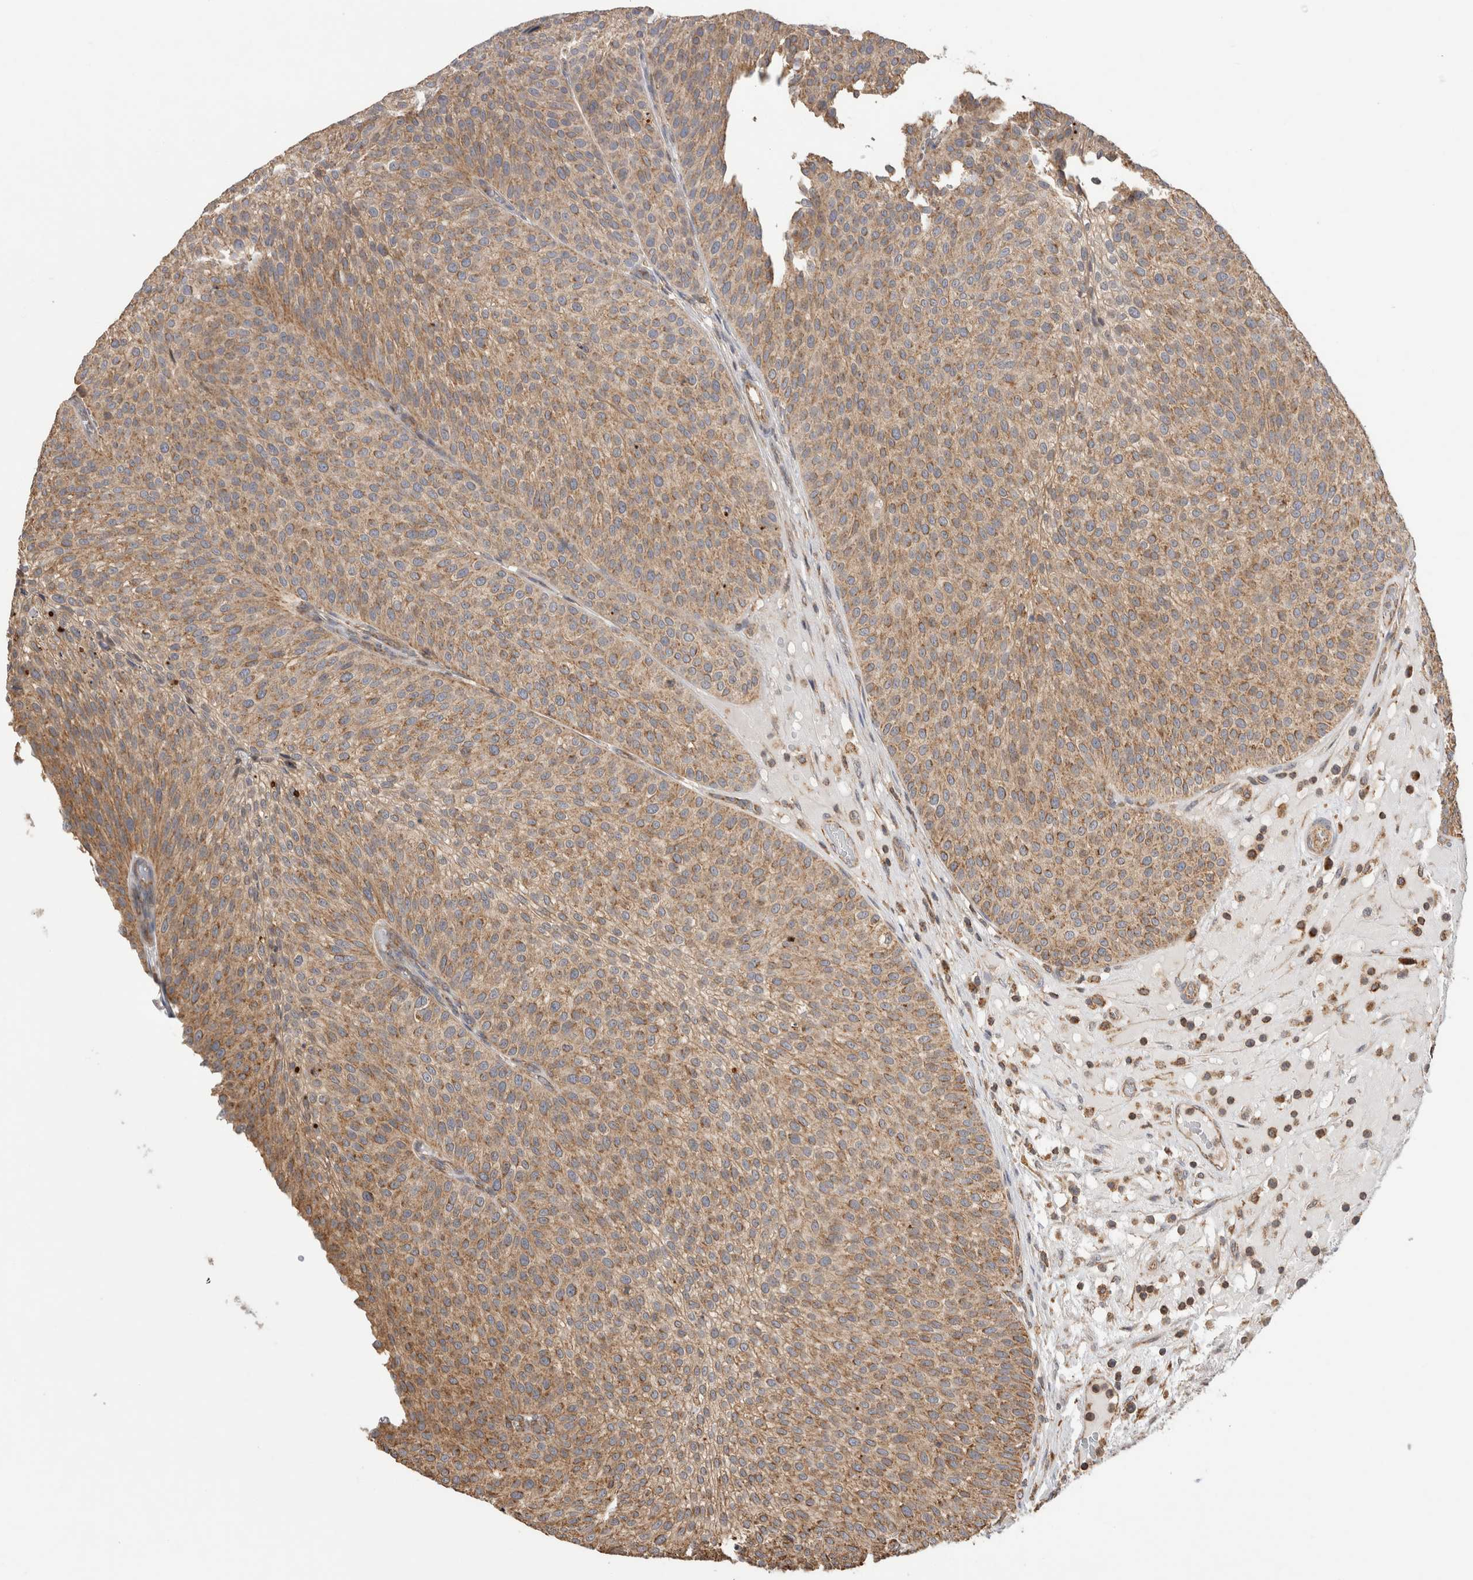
{"staining": {"intensity": "moderate", "quantity": ">75%", "location": "cytoplasmic/membranous"}, "tissue": "urothelial cancer", "cell_type": "Tumor cells", "image_type": "cancer", "snomed": [{"axis": "morphology", "description": "Normal tissue, NOS"}, {"axis": "morphology", "description": "Urothelial carcinoma, Low grade"}, {"axis": "topography", "description": "Smooth muscle"}, {"axis": "topography", "description": "Urinary bladder"}], "caption": "Protein staining displays moderate cytoplasmic/membranous staining in approximately >75% of tumor cells in urothelial cancer.", "gene": "IMMP2L", "patient": {"sex": "male", "age": 60}}